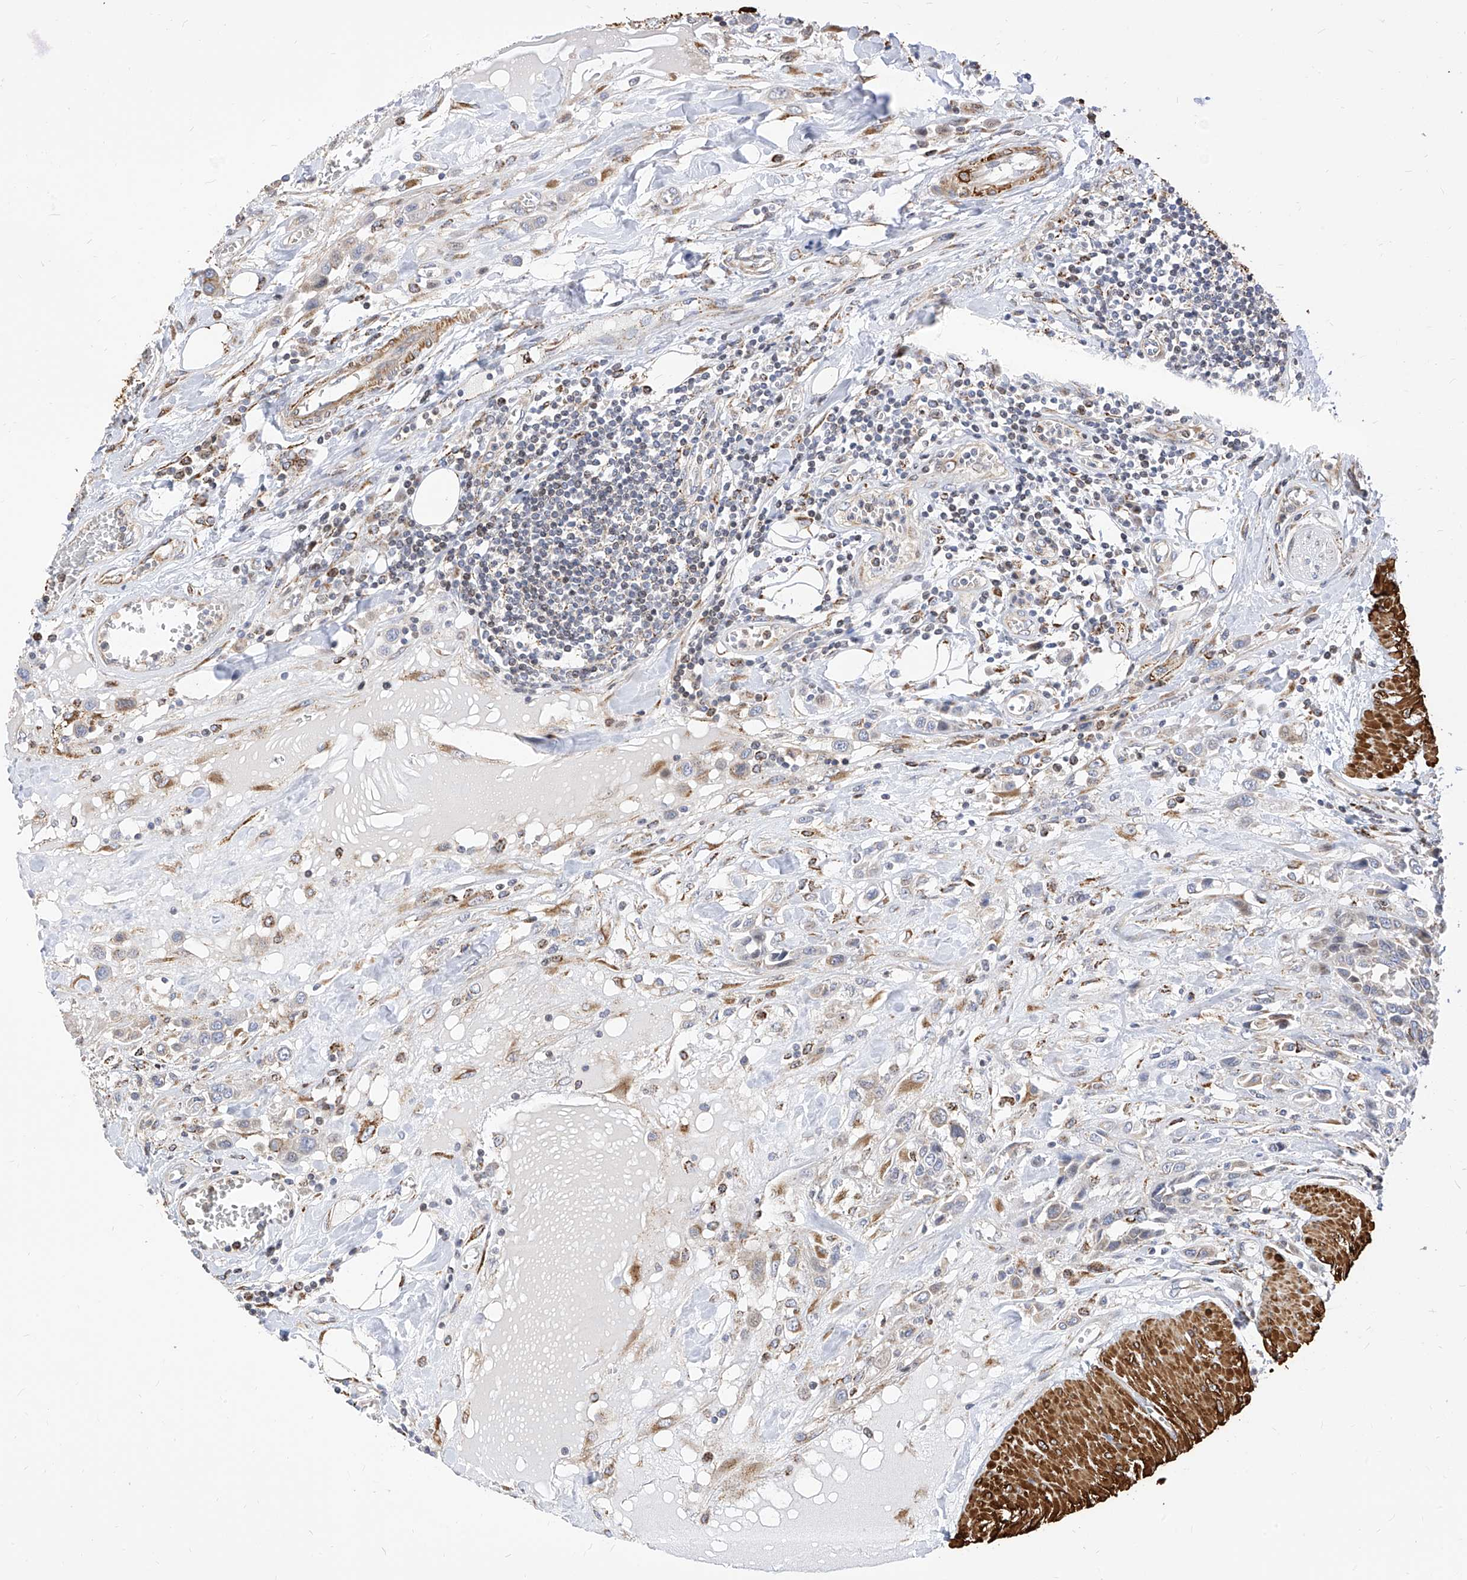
{"staining": {"intensity": "moderate", "quantity": "<25%", "location": "cytoplasmic/membranous"}, "tissue": "urothelial cancer", "cell_type": "Tumor cells", "image_type": "cancer", "snomed": [{"axis": "morphology", "description": "Urothelial carcinoma, High grade"}, {"axis": "topography", "description": "Urinary bladder"}], "caption": "An image of human high-grade urothelial carcinoma stained for a protein exhibits moderate cytoplasmic/membranous brown staining in tumor cells.", "gene": "TTLL8", "patient": {"sex": "male", "age": 50}}